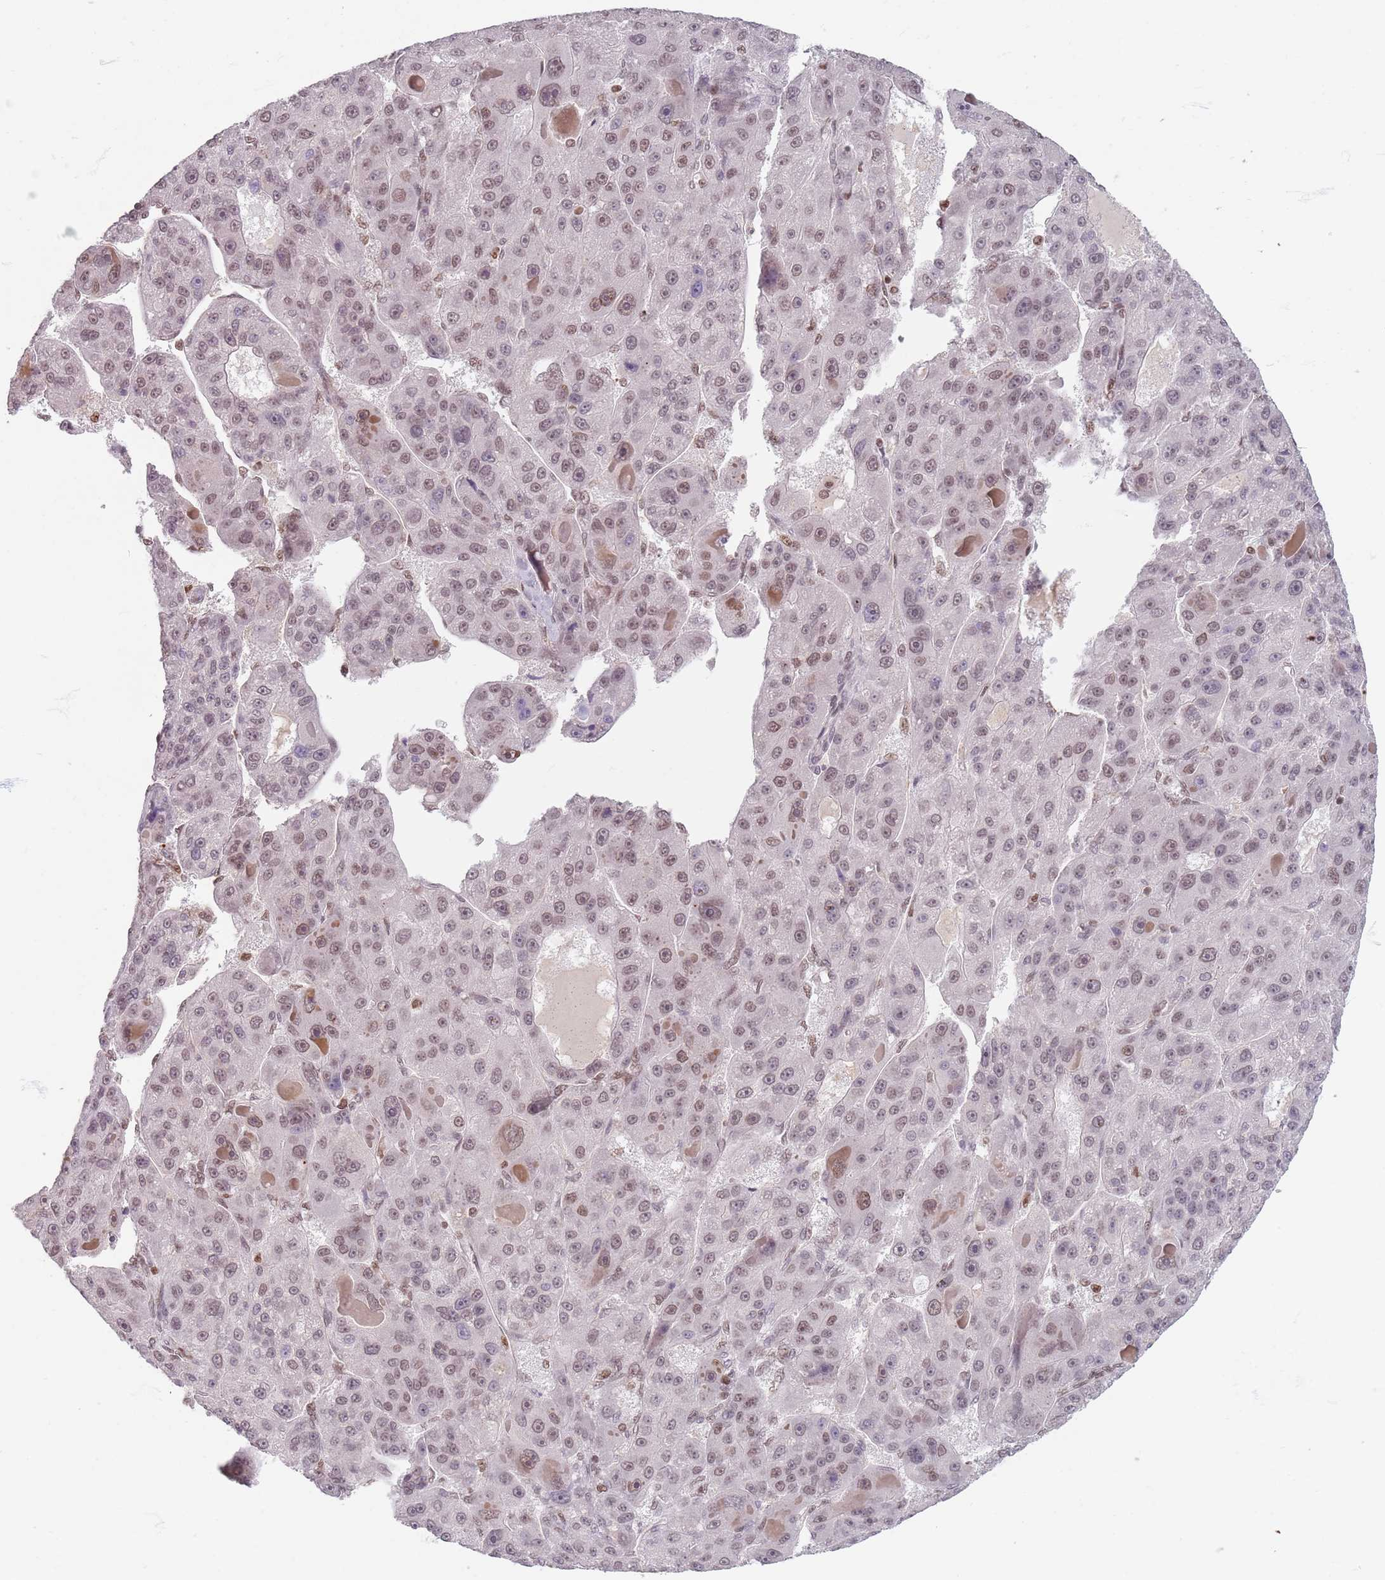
{"staining": {"intensity": "strong", "quantity": ">75%", "location": "nuclear"}, "tissue": "liver cancer", "cell_type": "Tumor cells", "image_type": "cancer", "snomed": [{"axis": "morphology", "description": "Carcinoma, Hepatocellular, NOS"}, {"axis": "topography", "description": "Liver"}], "caption": "Approximately >75% of tumor cells in human liver cancer (hepatocellular carcinoma) show strong nuclear protein positivity as visualized by brown immunohistochemical staining.", "gene": "NUP50", "patient": {"sex": "male", "age": 76}}